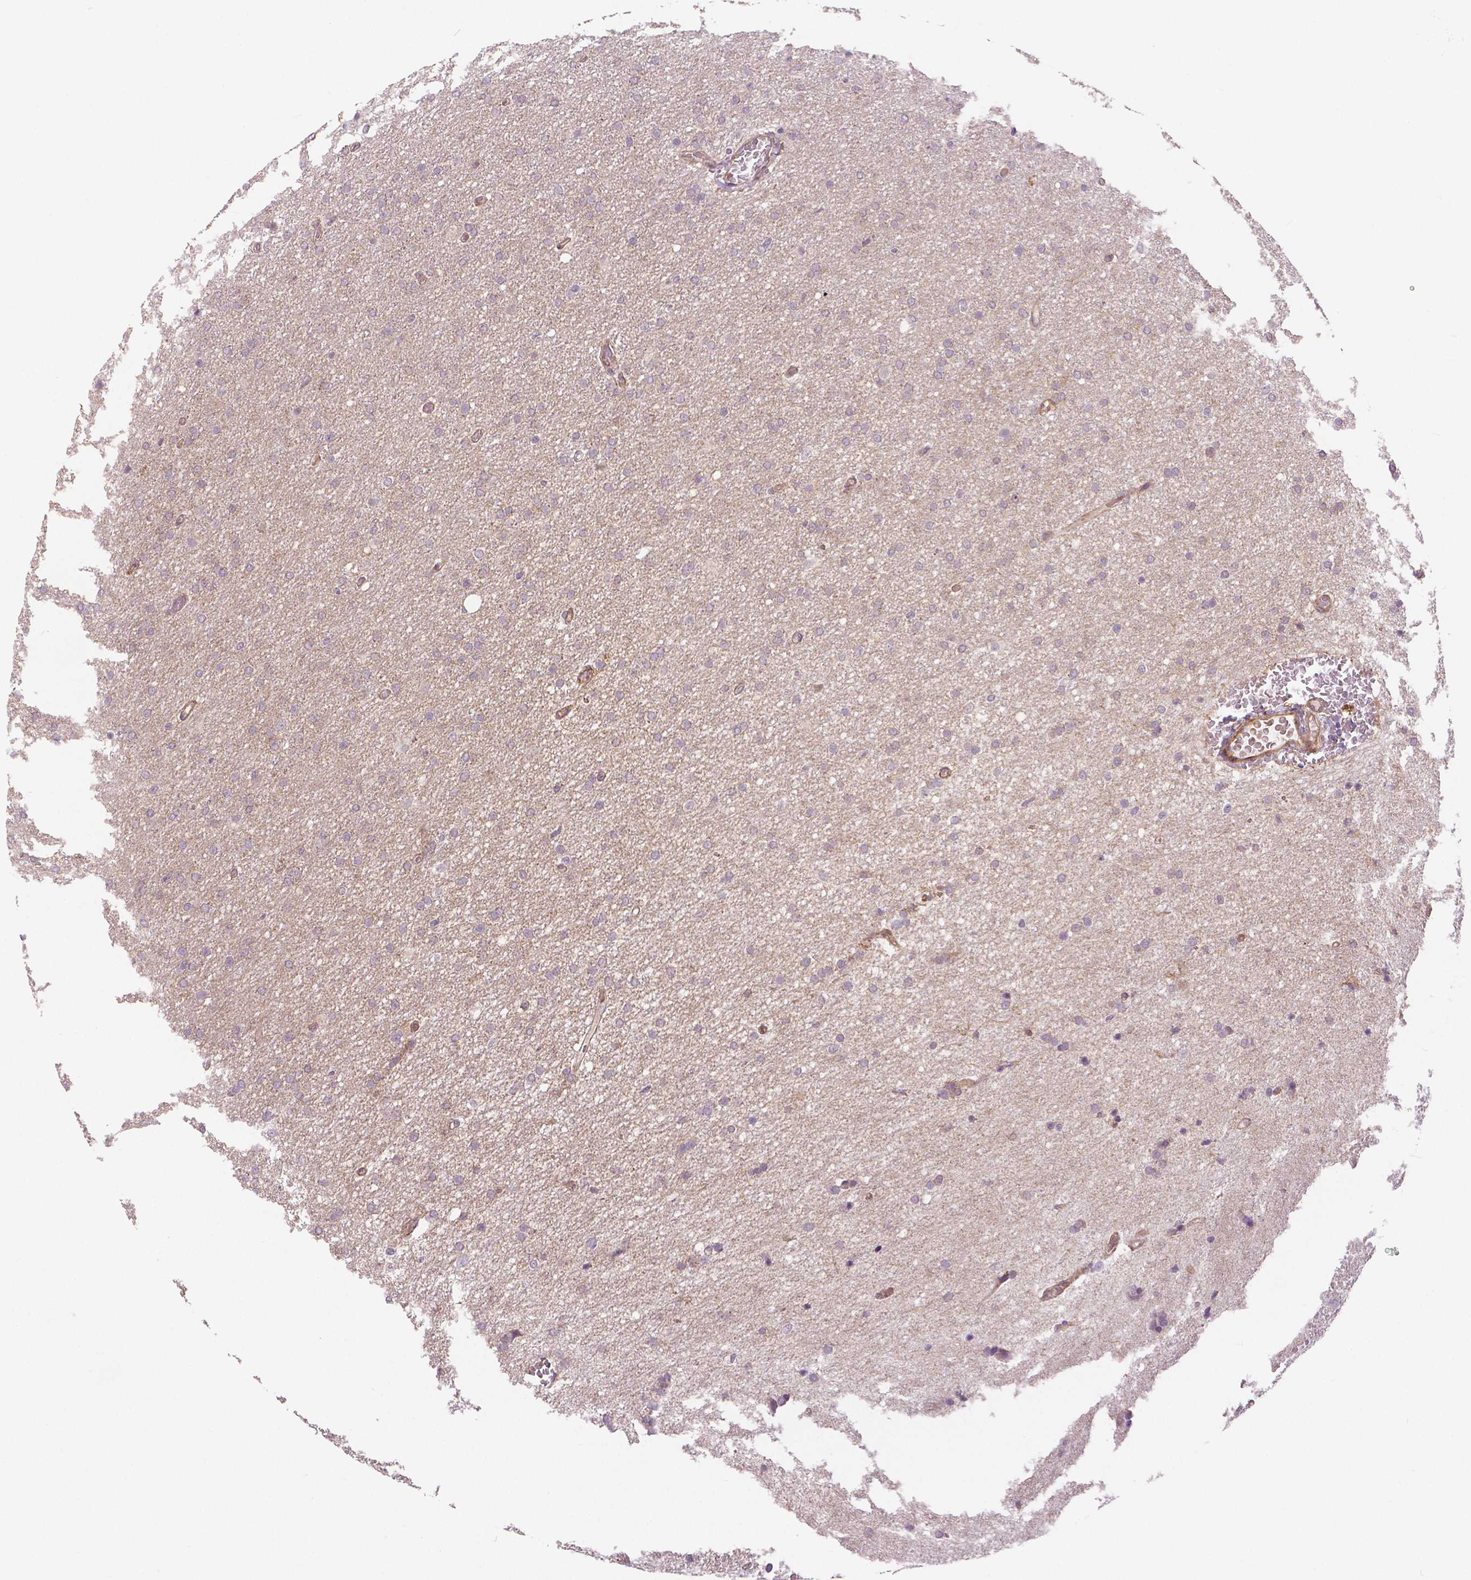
{"staining": {"intensity": "negative", "quantity": "none", "location": "none"}, "tissue": "glioma", "cell_type": "Tumor cells", "image_type": "cancer", "snomed": [{"axis": "morphology", "description": "Glioma, malignant, High grade"}, {"axis": "topography", "description": "Cerebral cortex"}], "caption": "Tumor cells show no significant protein expression in malignant glioma (high-grade).", "gene": "FLT1", "patient": {"sex": "male", "age": 70}}